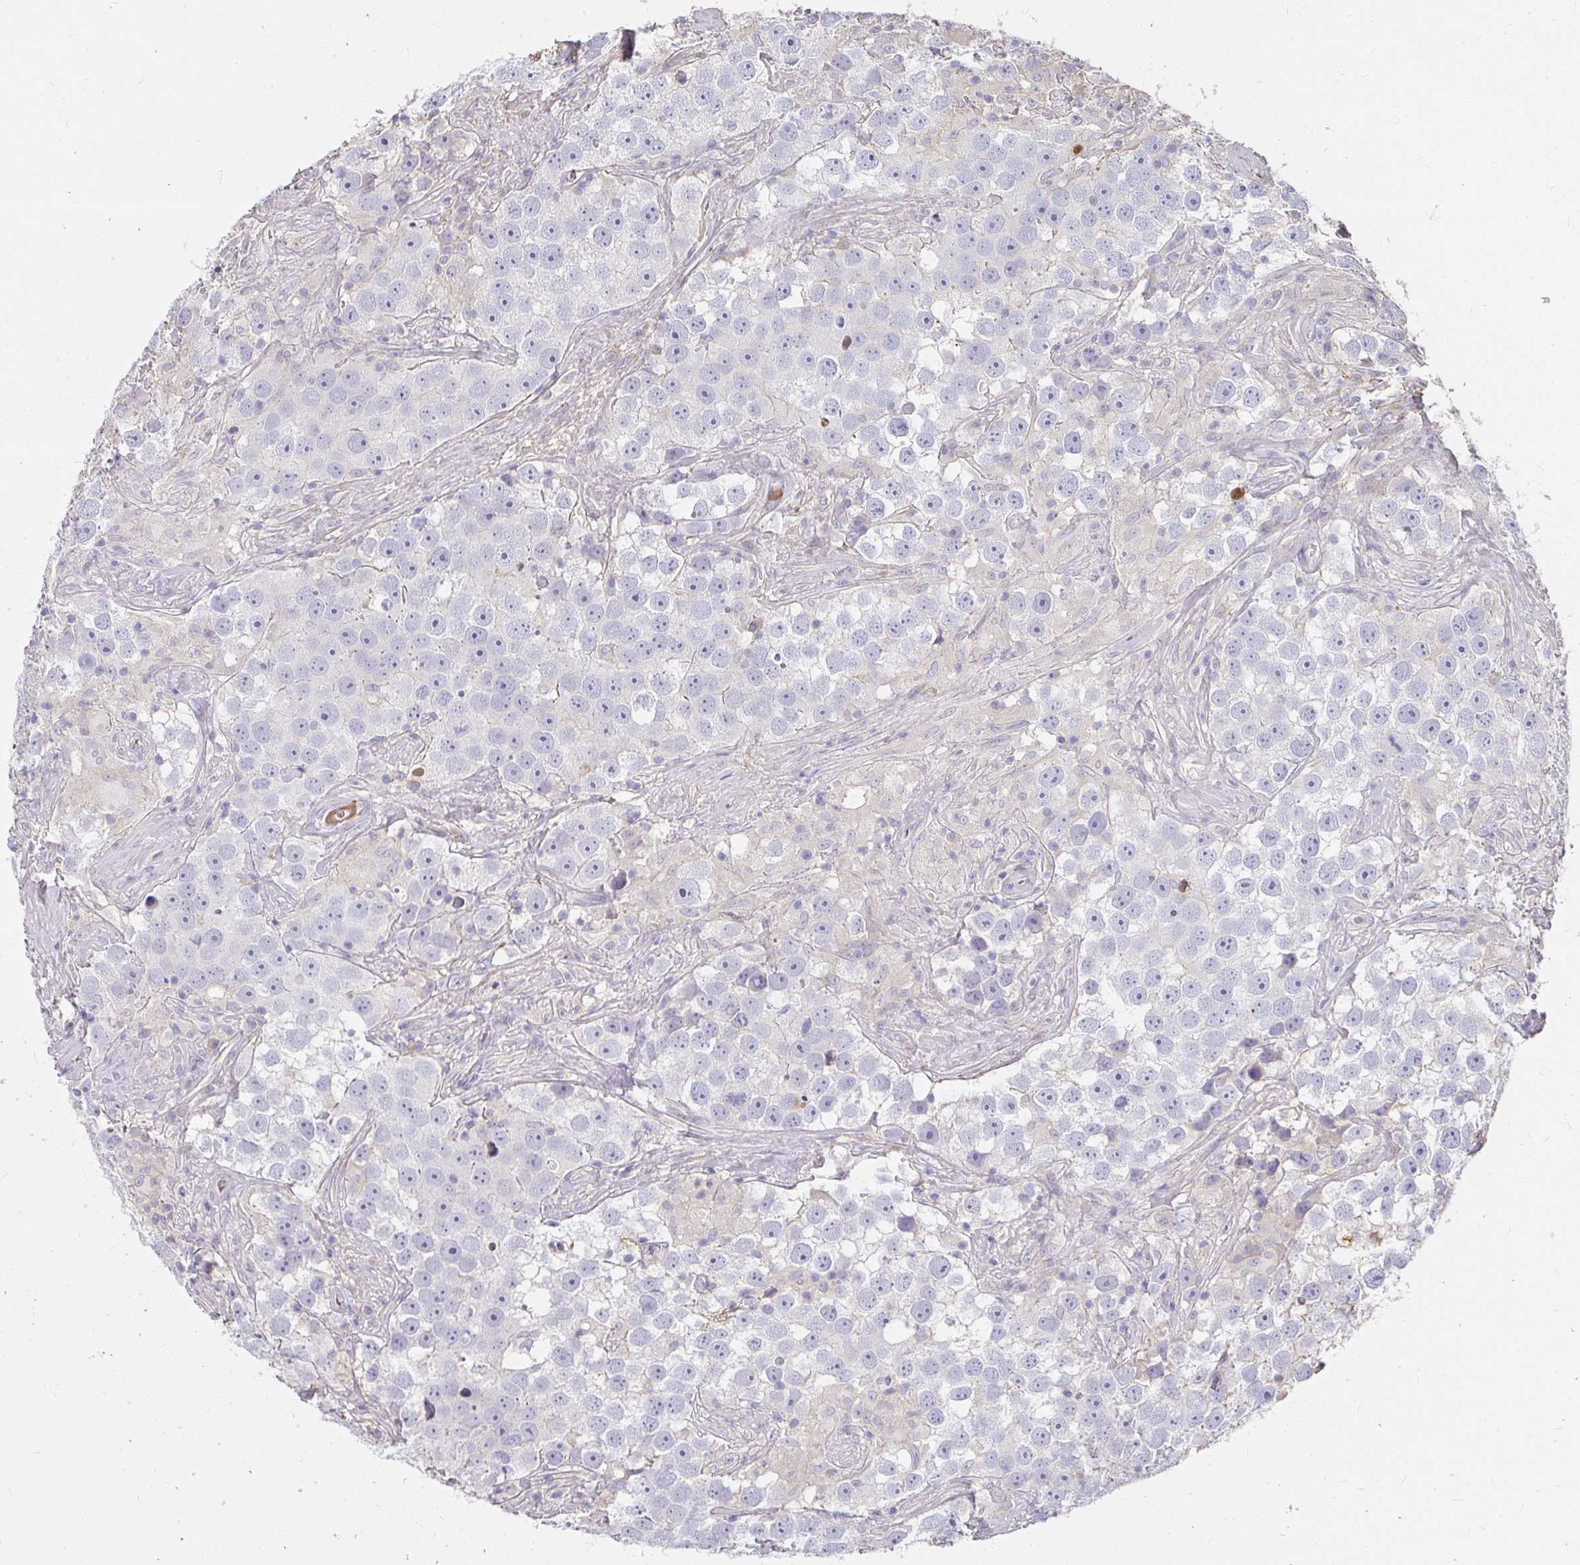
{"staining": {"intensity": "negative", "quantity": "none", "location": "none"}, "tissue": "testis cancer", "cell_type": "Tumor cells", "image_type": "cancer", "snomed": [{"axis": "morphology", "description": "Seminoma, NOS"}, {"axis": "topography", "description": "Testis"}], "caption": "This is an immunohistochemistry image of human testis seminoma. There is no staining in tumor cells.", "gene": "LOXL4", "patient": {"sex": "male", "age": 49}}